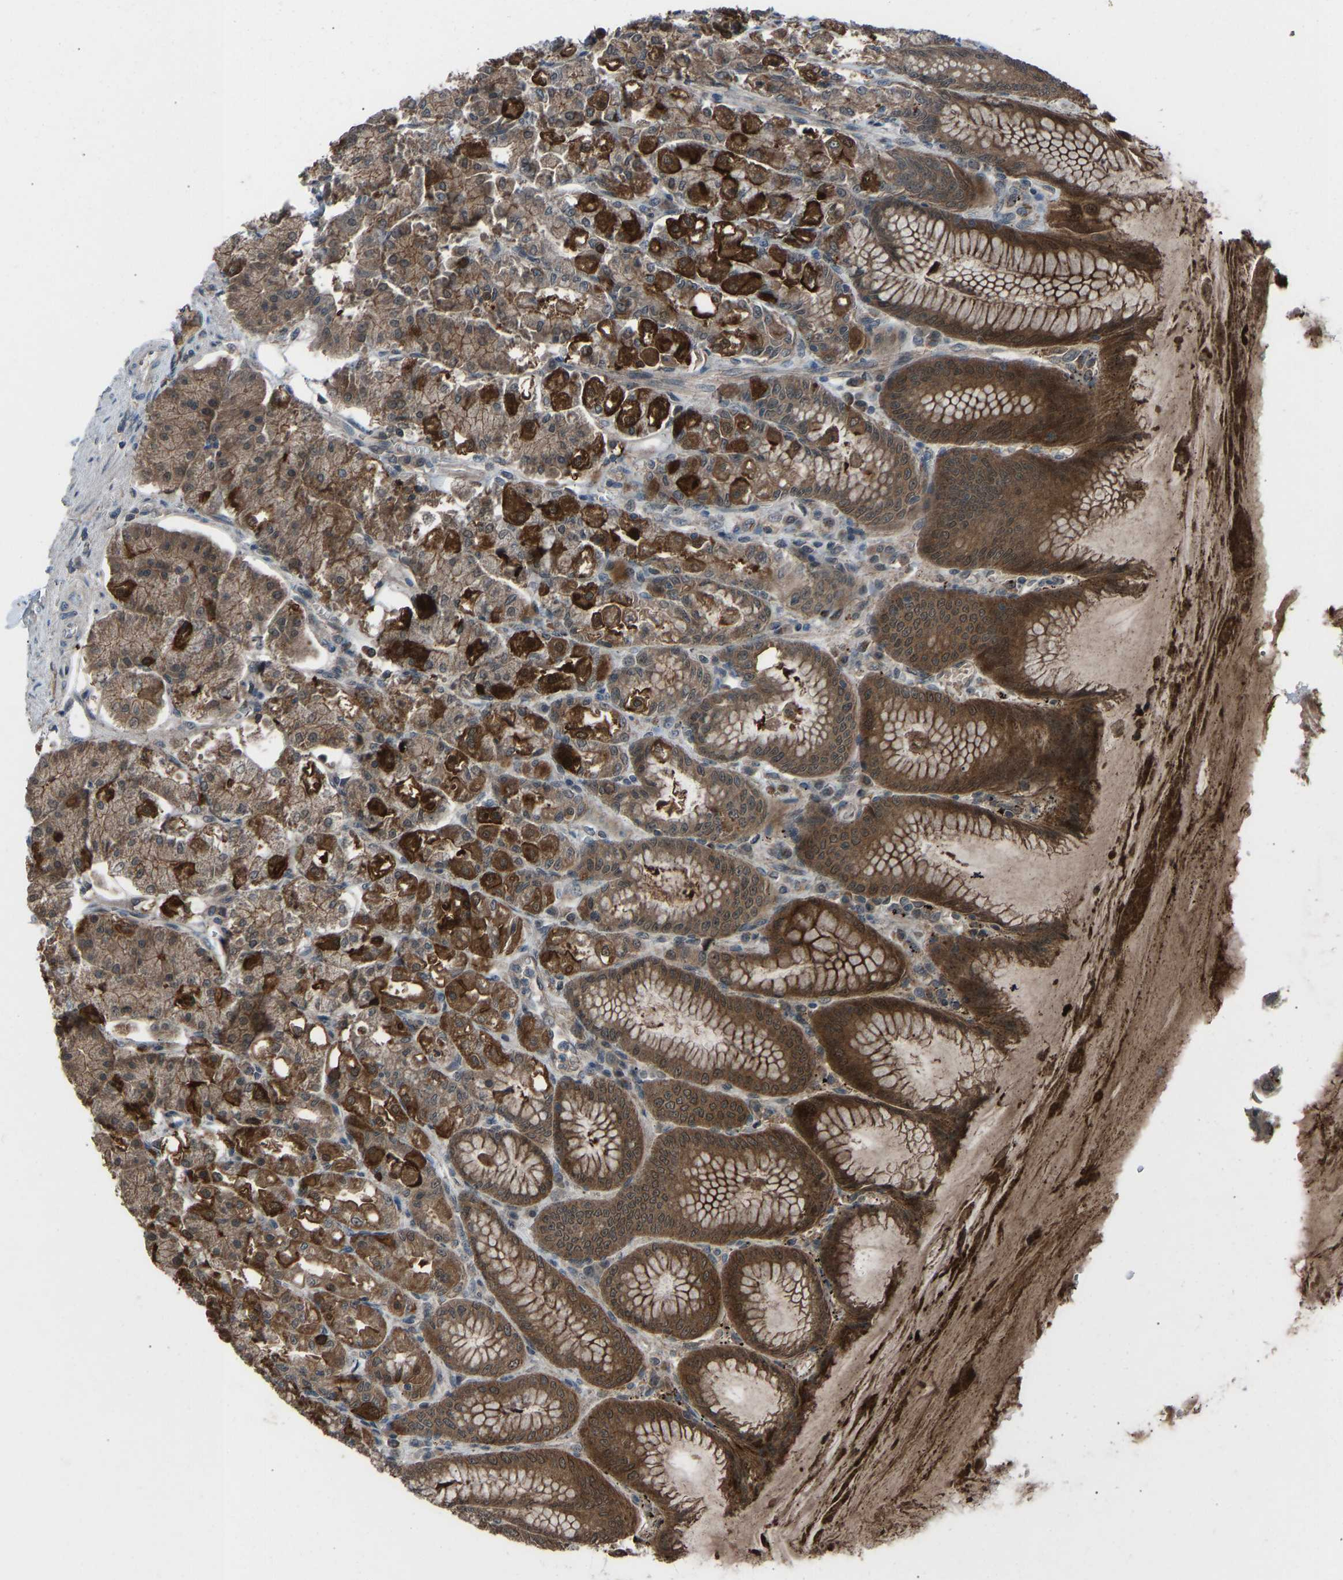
{"staining": {"intensity": "strong", "quantity": ">75%", "location": "cytoplasmic/membranous,nuclear"}, "tissue": "stomach", "cell_type": "Glandular cells", "image_type": "normal", "snomed": [{"axis": "morphology", "description": "Normal tissue, NOS"}, {"axis": "topography", "description": "Stomach, lower"}], "caption": "Protein staining of normal stomach demonstrates strong cytoplasmic/membranous,nuclear staining in approximately >75% of glandular cells.", "gene": "SLC43A1", "patient": {"sex": "male", "age": 71}}